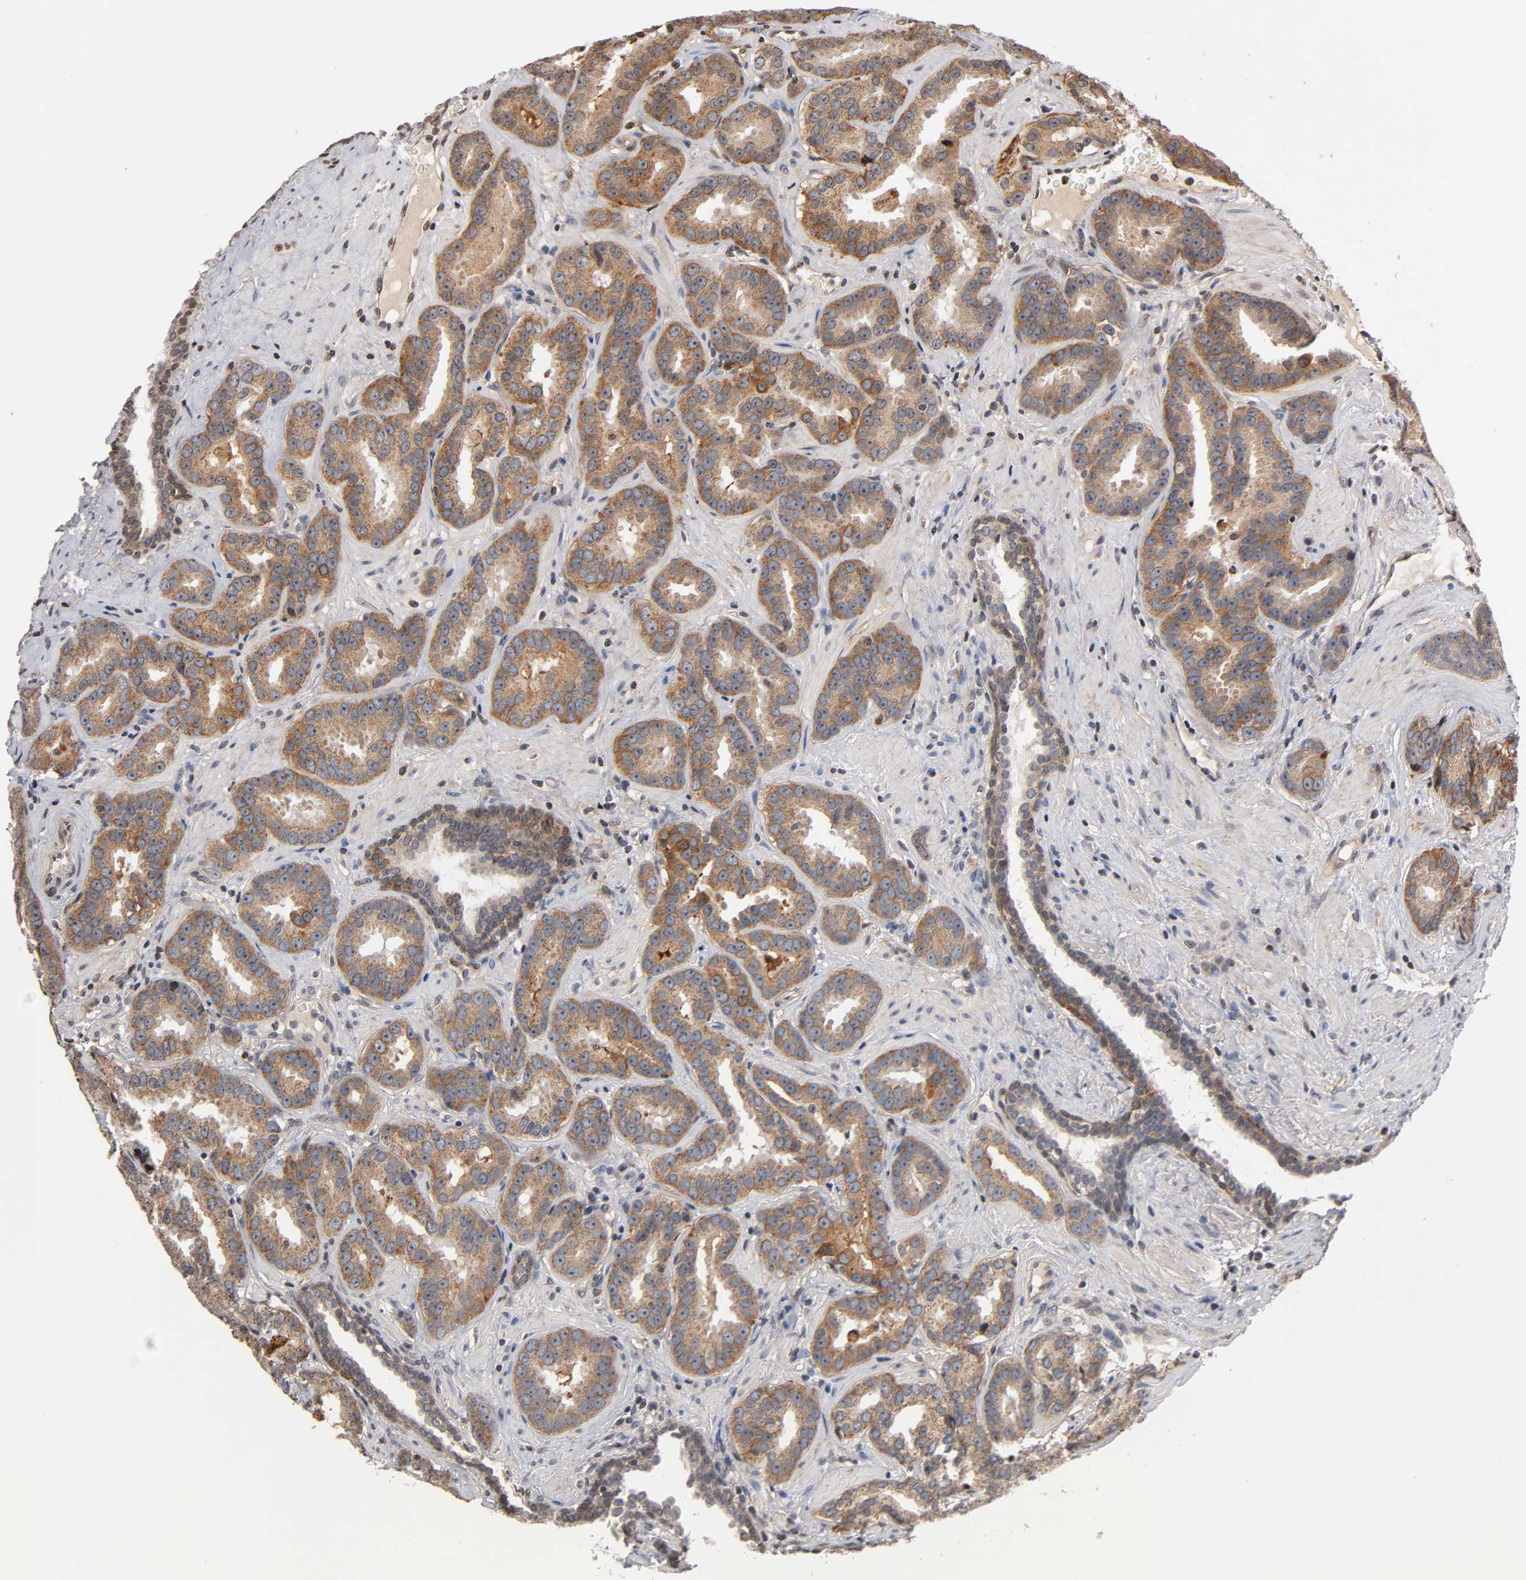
{"staining": {"intensity": "moderate", "quantity": ">75%", "location": "cytoplasmic/membranous"}, "tissue": "prostate cancer", "cell_type": "Tumor cells", "image_type": "cancer", "snomed": [{"axis": "morphology", "description": "Adenocarcinoma, Low grade"}, {"axis": "topography", "description": "Prostate"}], "caption": "Immunohistochemistry (DAB (3,3'-diaminobenzidine)) staining of prostate low-grade adenocarcinoma demonstrates moderate cytoplasmic/membranous protein positivity in approximately >75% of tumor cells.", "gene": "ITGAV", "patient": {"sex": "male", "age": 59}}